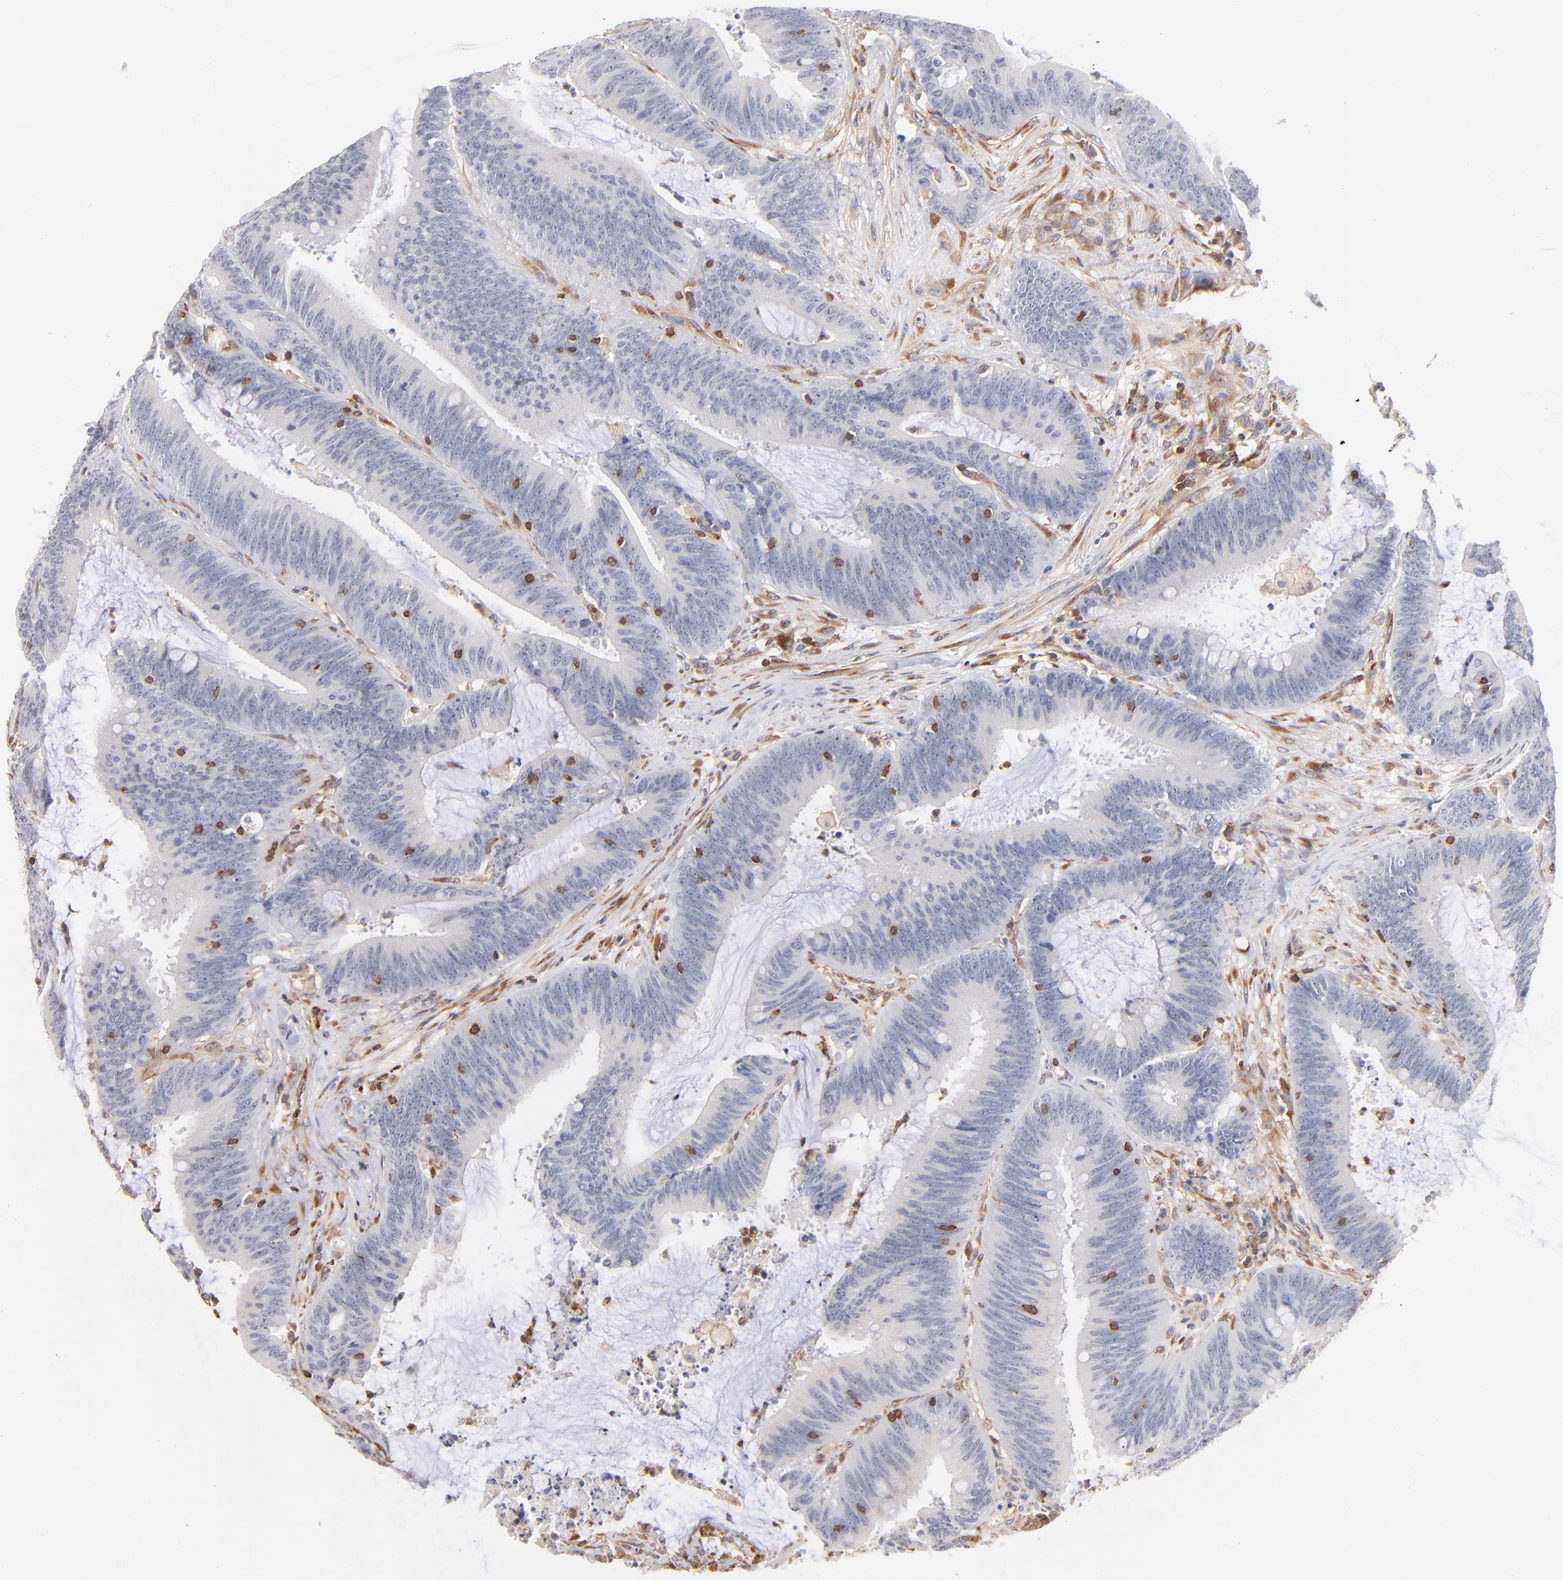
{"staining": {"intensity": "negative", "quantity": "none", "location": "none"}, "tissue": "colorectal cancer", "cell_type": "Tumor cells", "image_type": "cancer", "snomed": [{"axis": "morphology", "description": "Adenocarcinoma, NOS"}, {"axis": "topography", "description": "Rectum"}], "caption": "Micrograph shows no protein staining in tumor cells of adenocarcinoma (colorectal) tissue.", "gene": "WIPF1", "patient": {"sex": "female", "age": 66}}